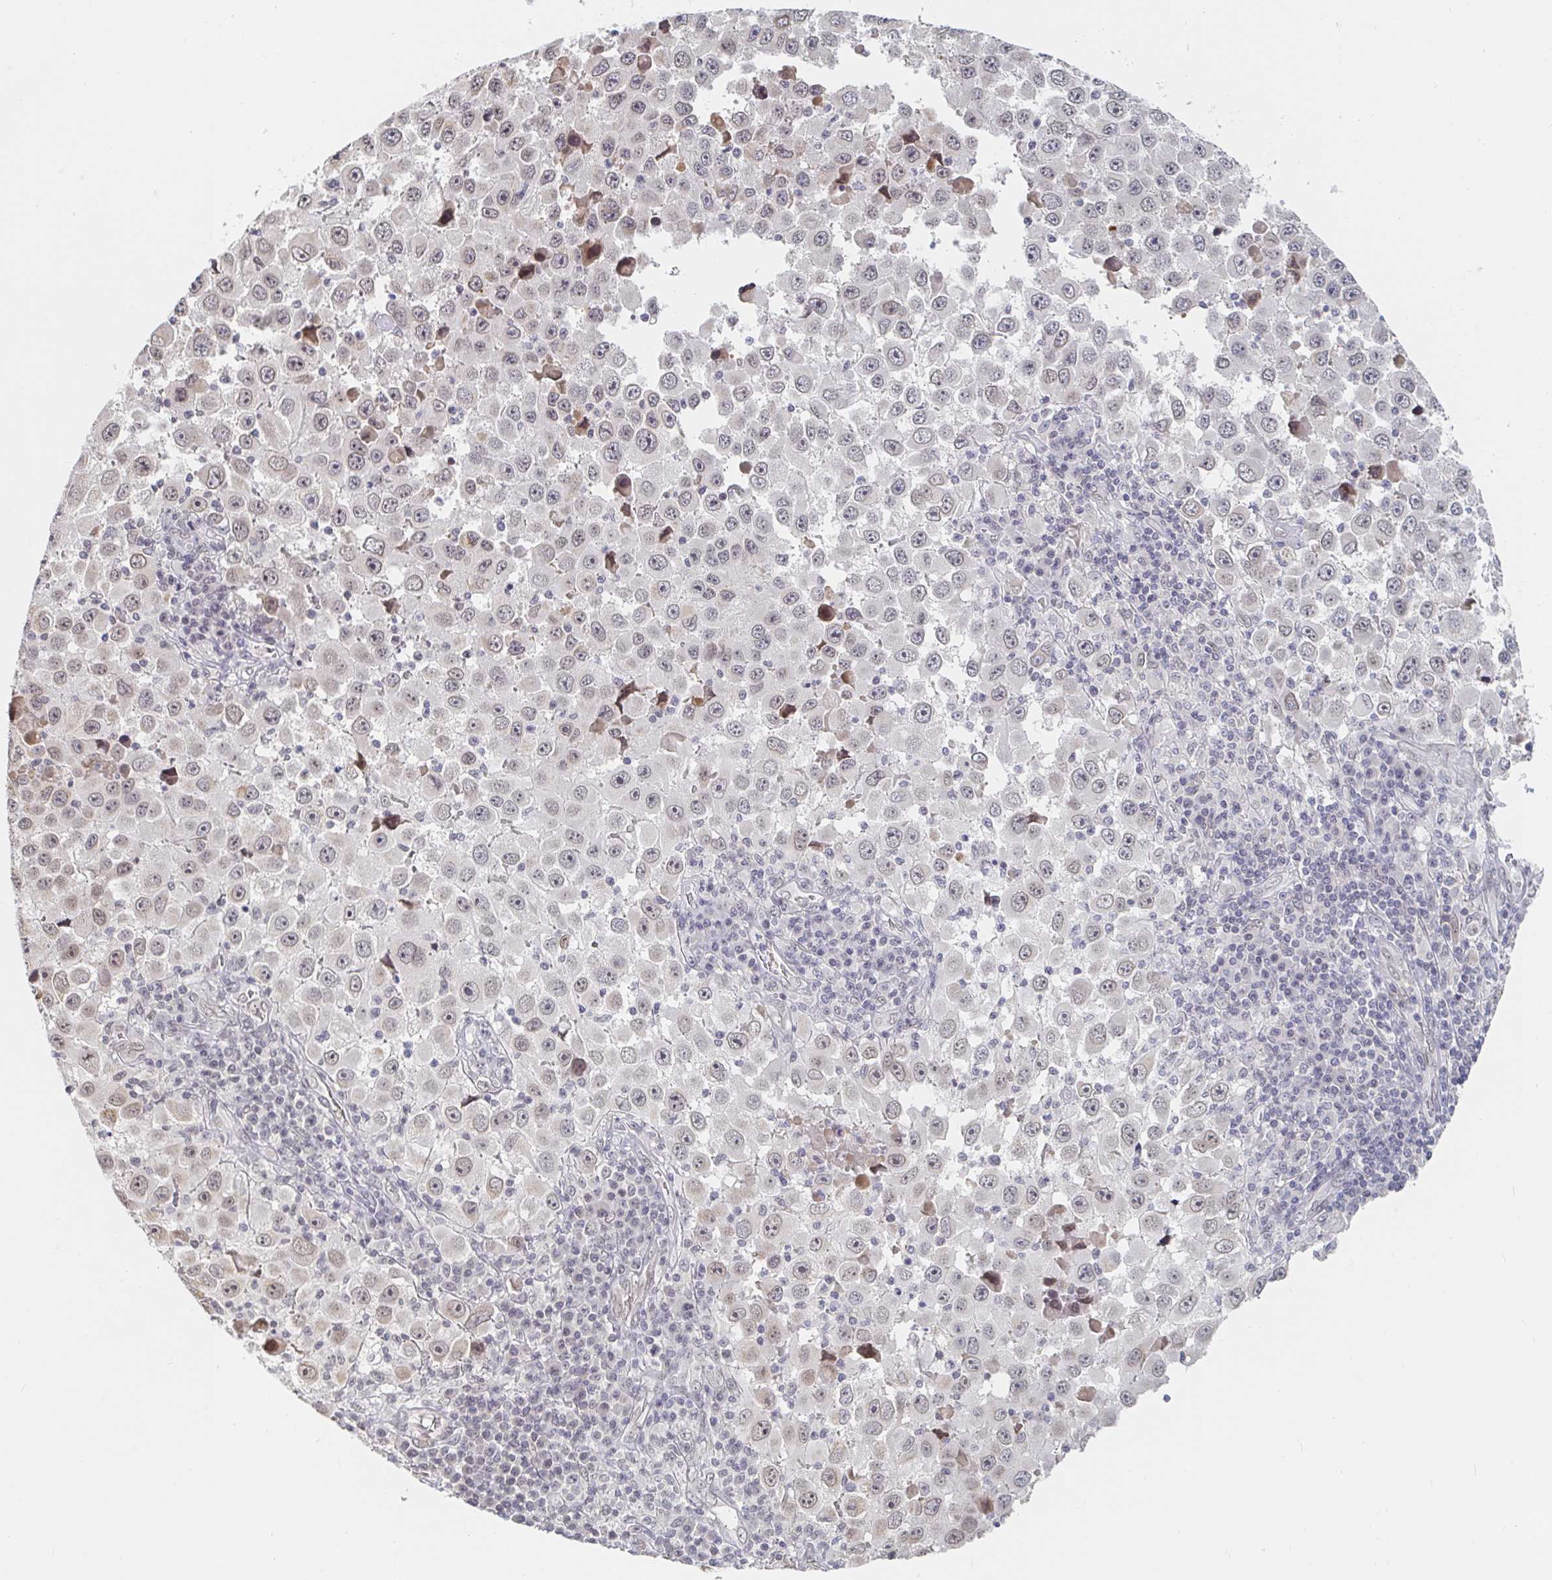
{"staining": {"intensity": "weak", "quantity": "<25%", "location": "nuclear"}, "tissue": "melanoma", "cell_type": "Tumor cells", "image_type": "cancer", "snomed": [{"axis": "morphology", "description": "Malignant melanoma, Metastatic site"}, {"axis": "topography", "description": "Lymph node"}], "caption": "Immunohistochemistry (IHC) of malignant melanoma (metastatic site) shows no expression in tumor cells.", "gene": "CHD2", "patient": {"sex": "female", "age": 67}}